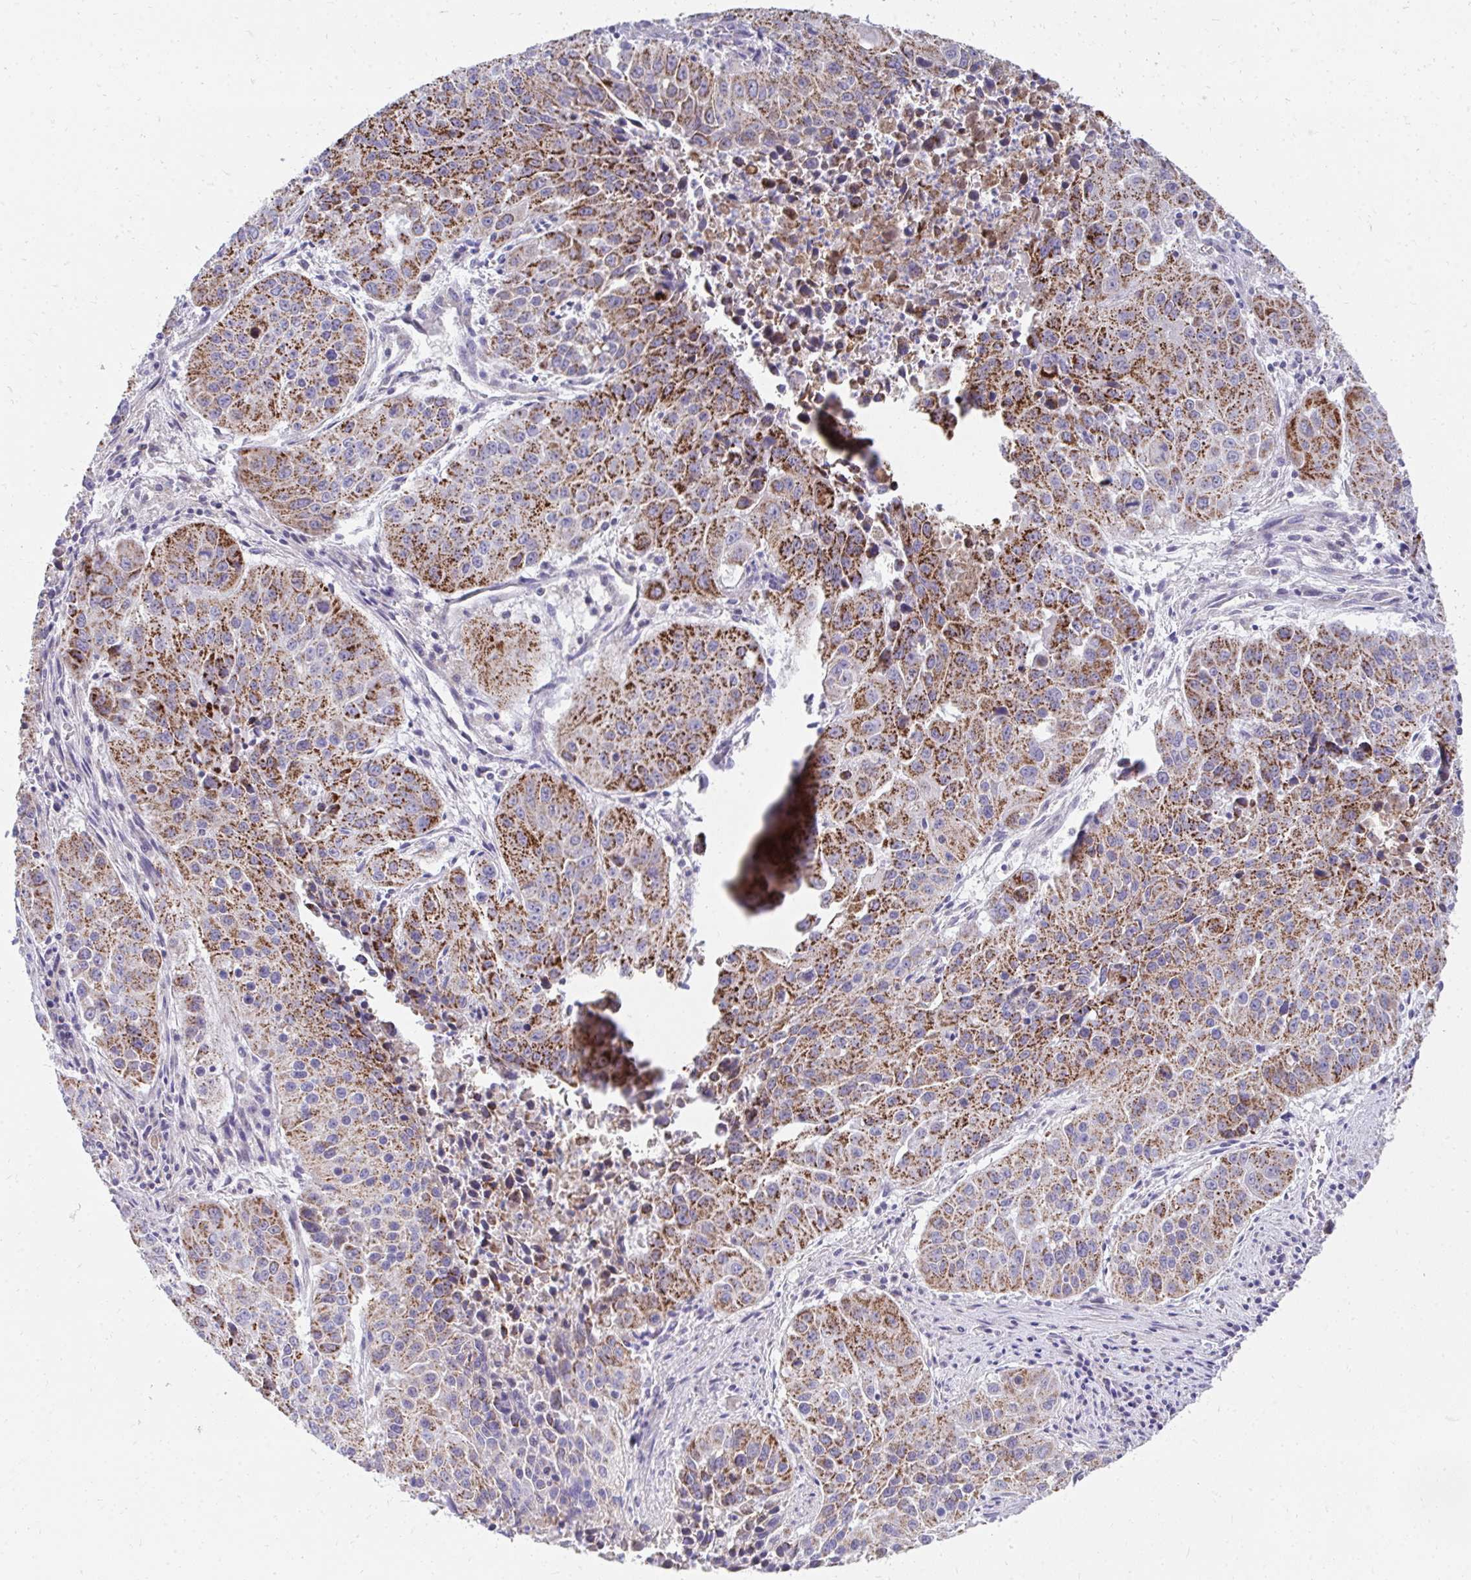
{"staining": {"intensity": "moderate", "quantity": ">75%", "location": "cytoplasmic/membranous"}, "tissue": "lung cancer", "cell_type": "Tumor cells", "image_type": "cancer", "snomed": [{"axis": "morphology", "description": "Squamous cell carcinoma, NOS"}, {"axis": "topography", "description": "Lung"}], "caption": "Immunohistochemistry (IHC) image of neoplastic tissue: lung cancer stained using IHC reveals medium levels of moderate protein expression localized specifically in the cytoplasmic/membranous of tumor cells, appearing as a cytoplasmic/membranous brown color.", "gene": "PRRG3", "patient": {"sex": "female", "age": 61}}